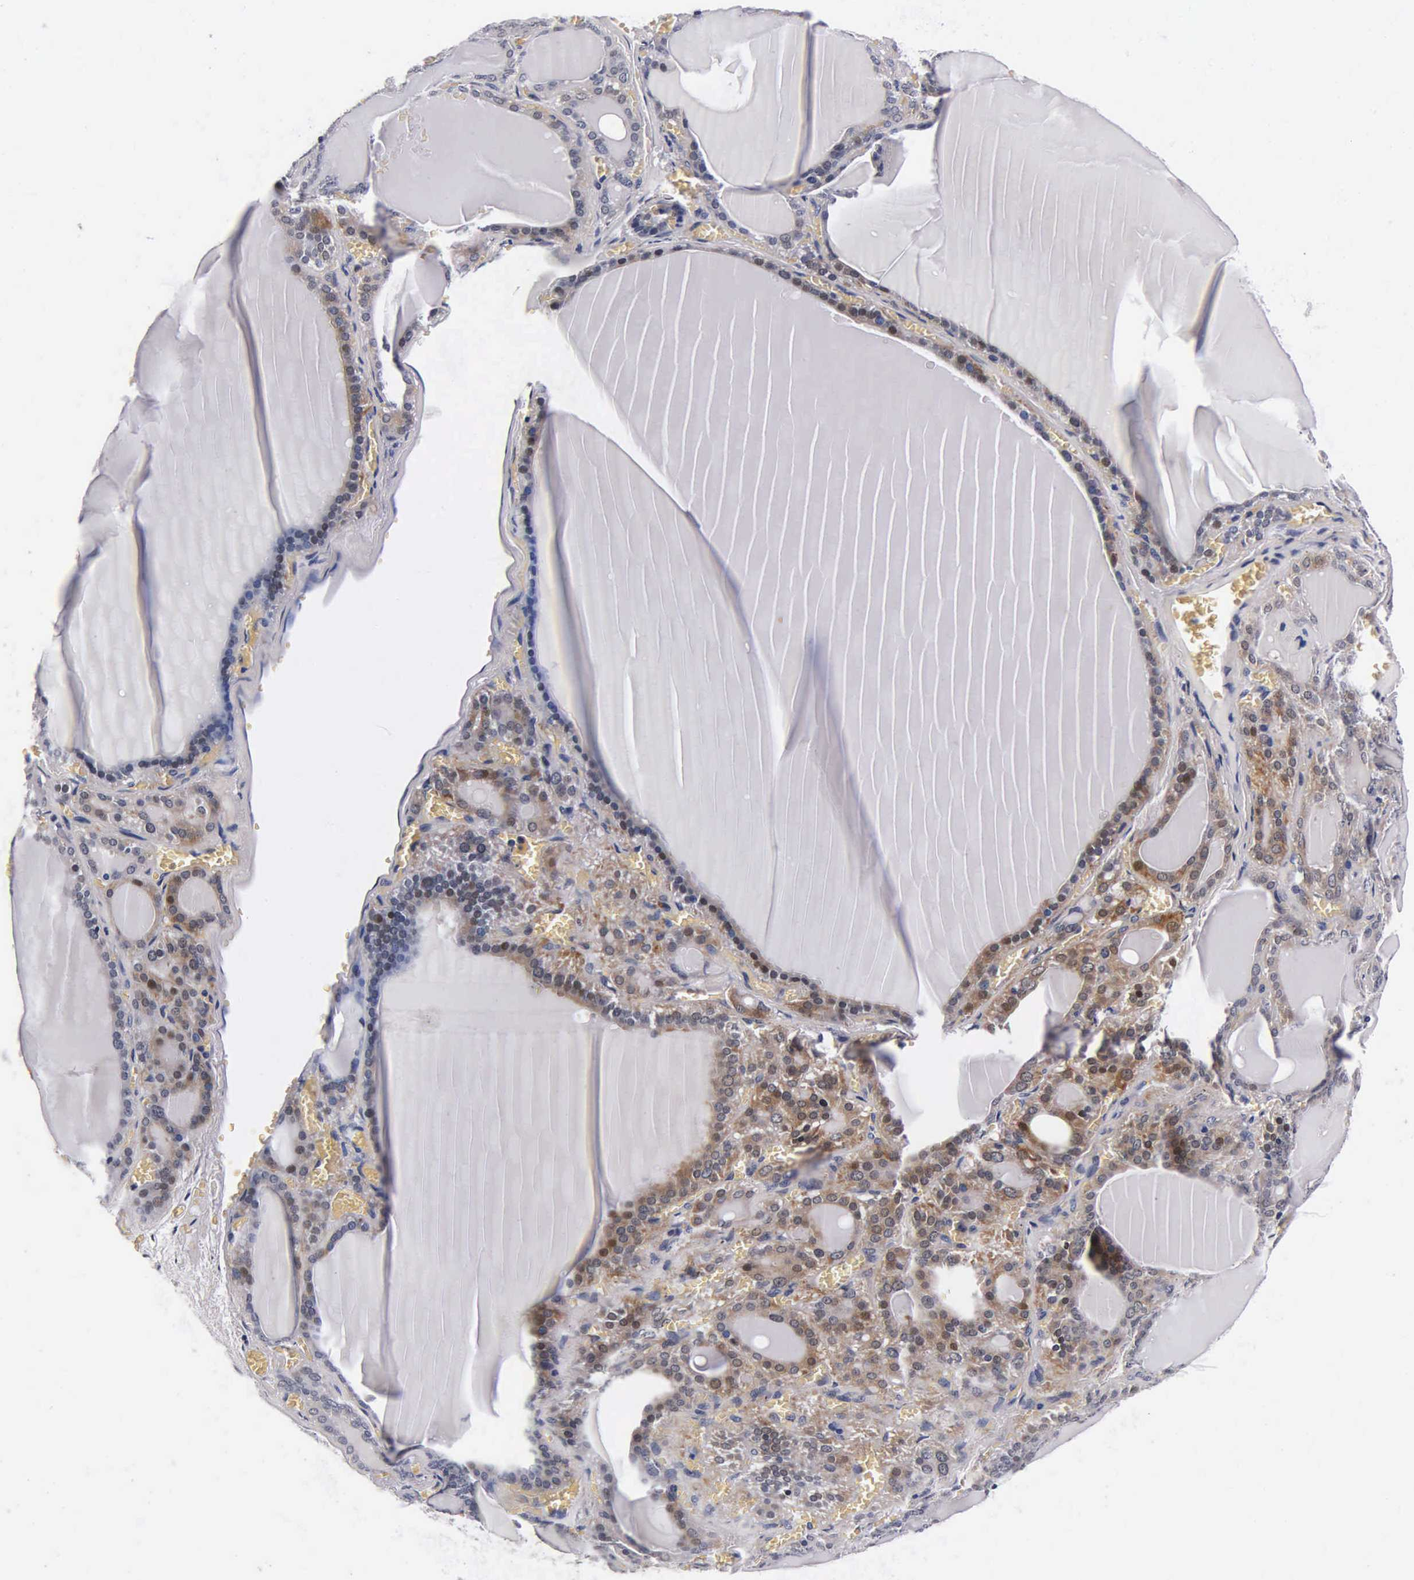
{"staining": {"intensity": "weak", "quantity": "<25%", "location": "cytoplasmic/membranous"}, "tissue": "thyroid gland", "cell_type": "Glandular cells", "image_type": "normal", "snomed": [{"axis": "morphology", "description": "Normal tissue, NOS"}, {"axis": "topography", "description": "Thyroid gland"}], "caption": "Image shows no significant protein positivity in glandular cells of benign thyroid gland.", "gene": "ENO2", "patient": {"sex": "female", "age": 55}}